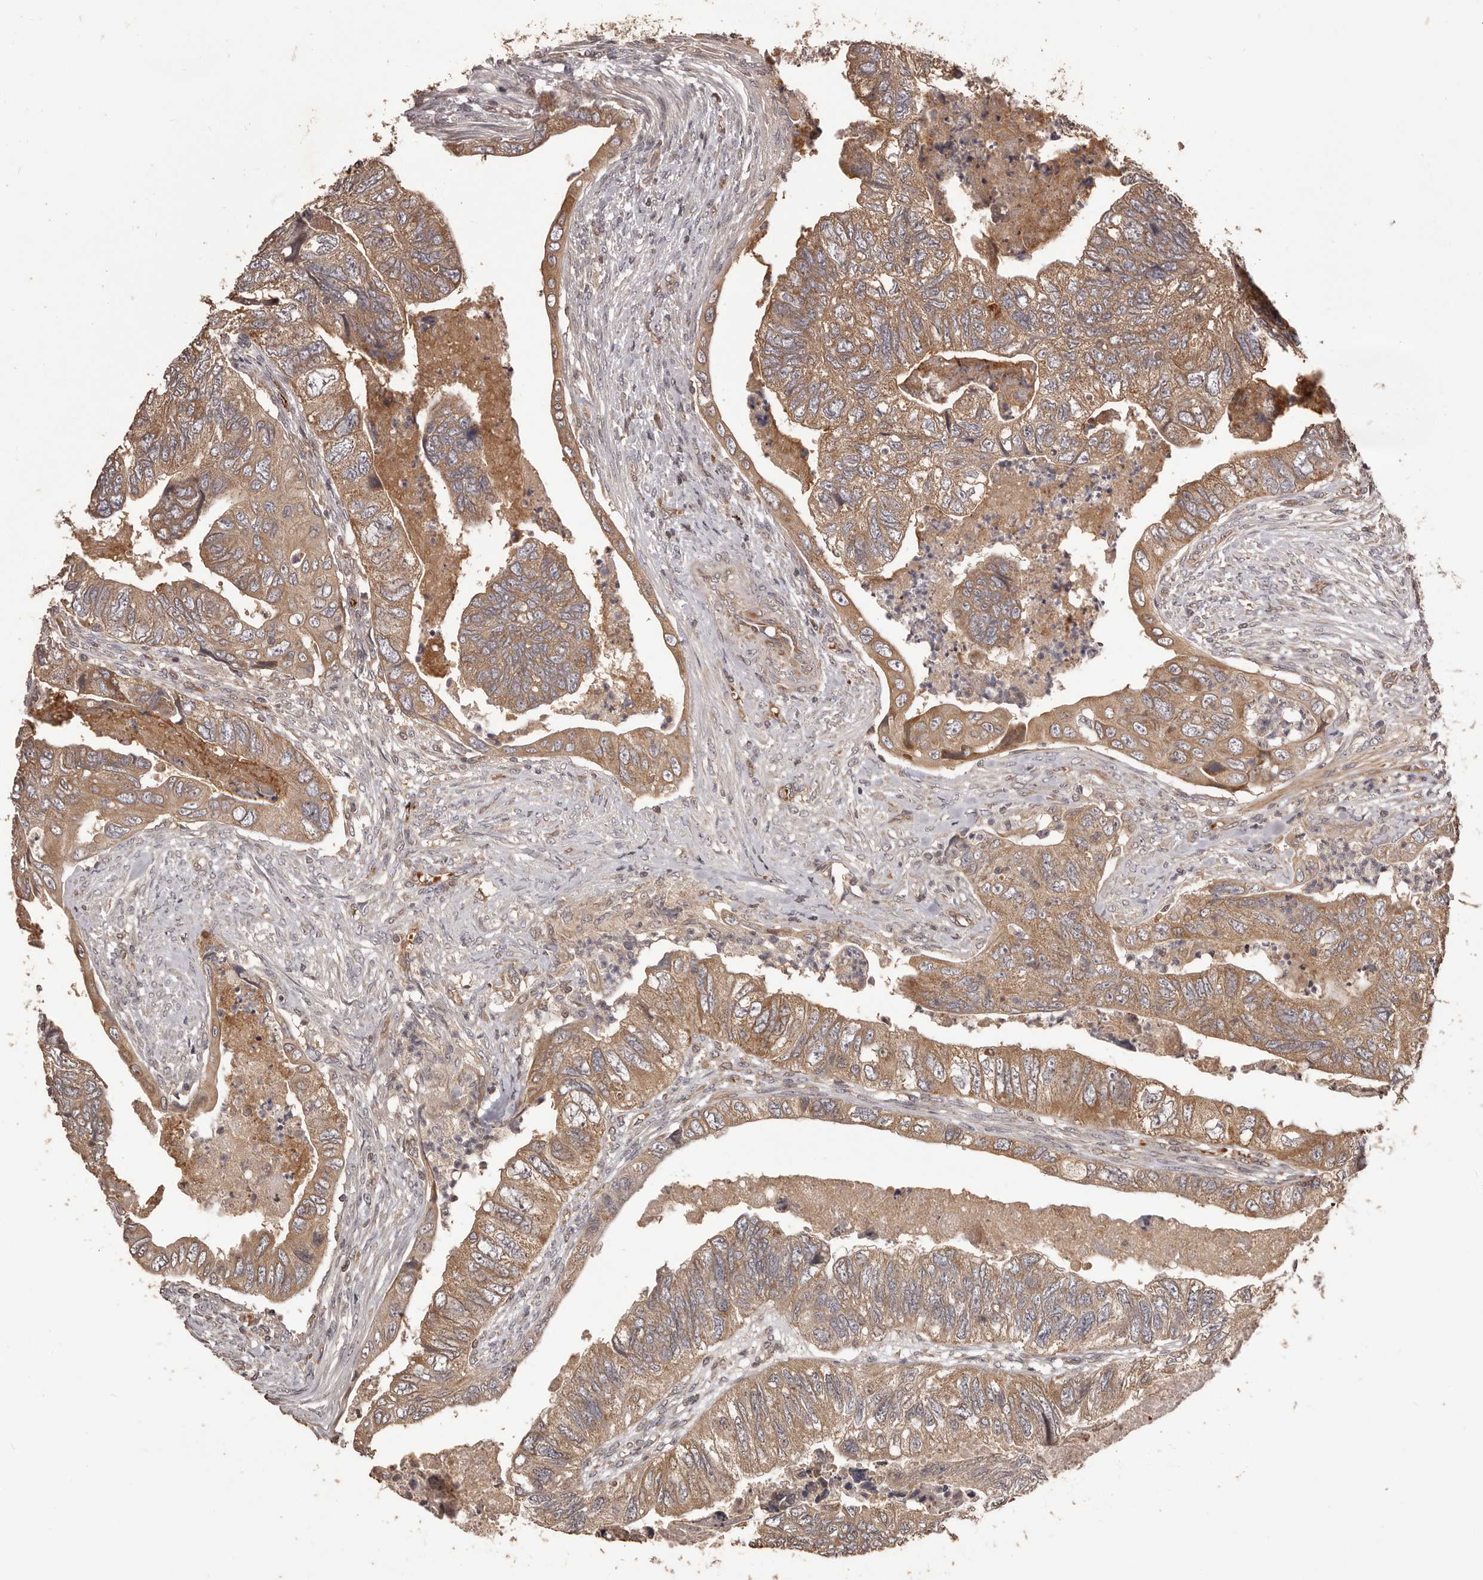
{"staining": {"intensity": "moderate", "quantity": ">75%", "location": "cytoplasmic/membranous"}, "tissue": "colorectal cancer", "cell_type": "Tumor cells", "image_type": "cancer", "snomed": [{"axis": "morphology", "description": "Adenocarcinoma, NOS"}, {"axis": "topography", "description": "Rectum"}], "caption": "Protein expression analysis of human colorectal cancer (adenocarcinoma) reveals moderate cytoplasmic/membranous expression in about >75% of tumor cells.", "gene": "QRSL1", "patient": {"sex": "male", "age": 63}}